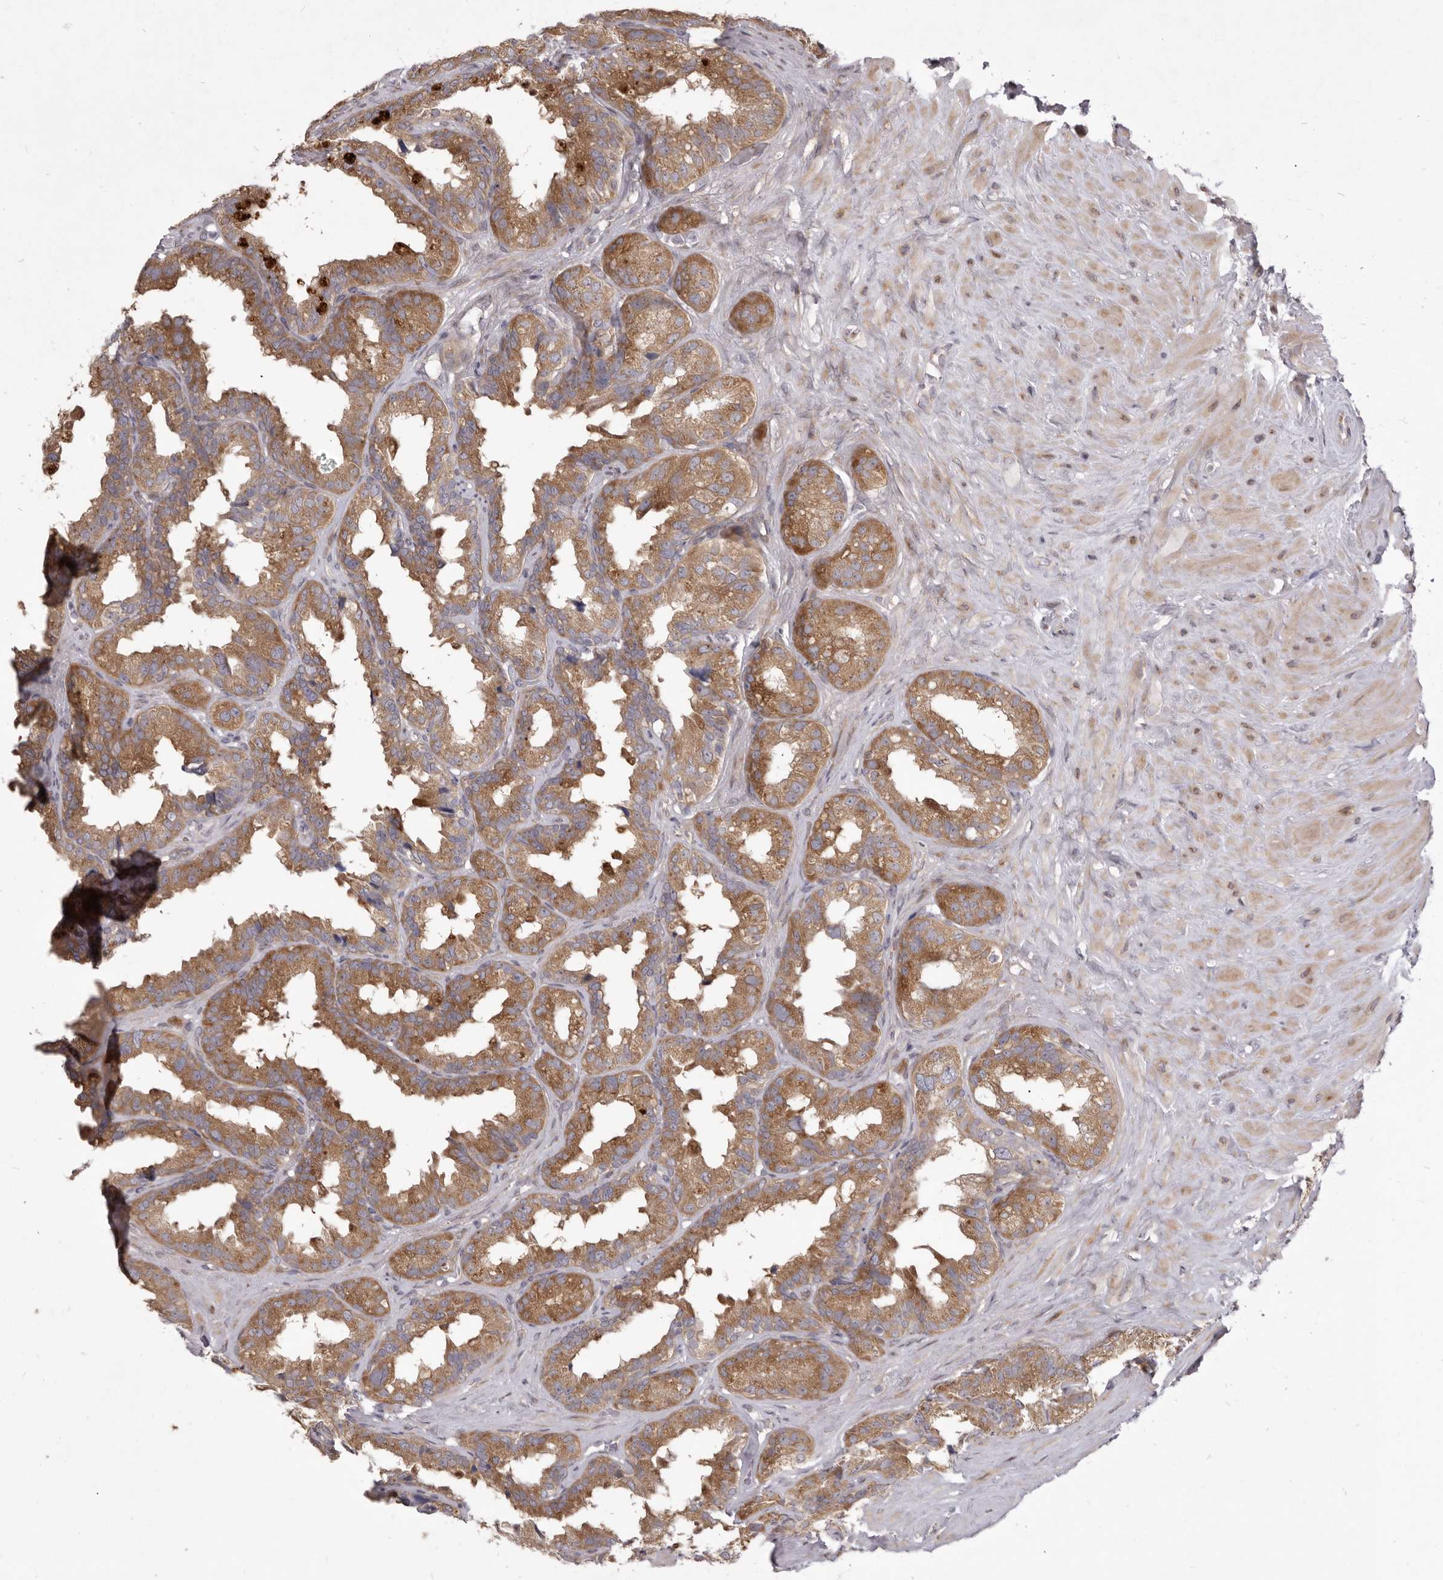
{"staining": {"intensity": "moderate", "quantity": ">75%", "location": "cytoplasmic/membranous"}, "tissue": "seminal vesicle", "cell_type": "Glandular cells", "image_type": "normal", "snomed": [{"axis": "morphology", "description": "Normal tissue, NOS"}, {"axis": "topography", "description": "Seminal veicle"}], "caption": "Brown immunohistochemical staining in normal human seminal vesicle exhibits moderate cytoplasmic/membranous expression in approximately >75% of glandular cells.", "gene": "TBC1D8B", "patient": {"sex": "male", "age": 80}}